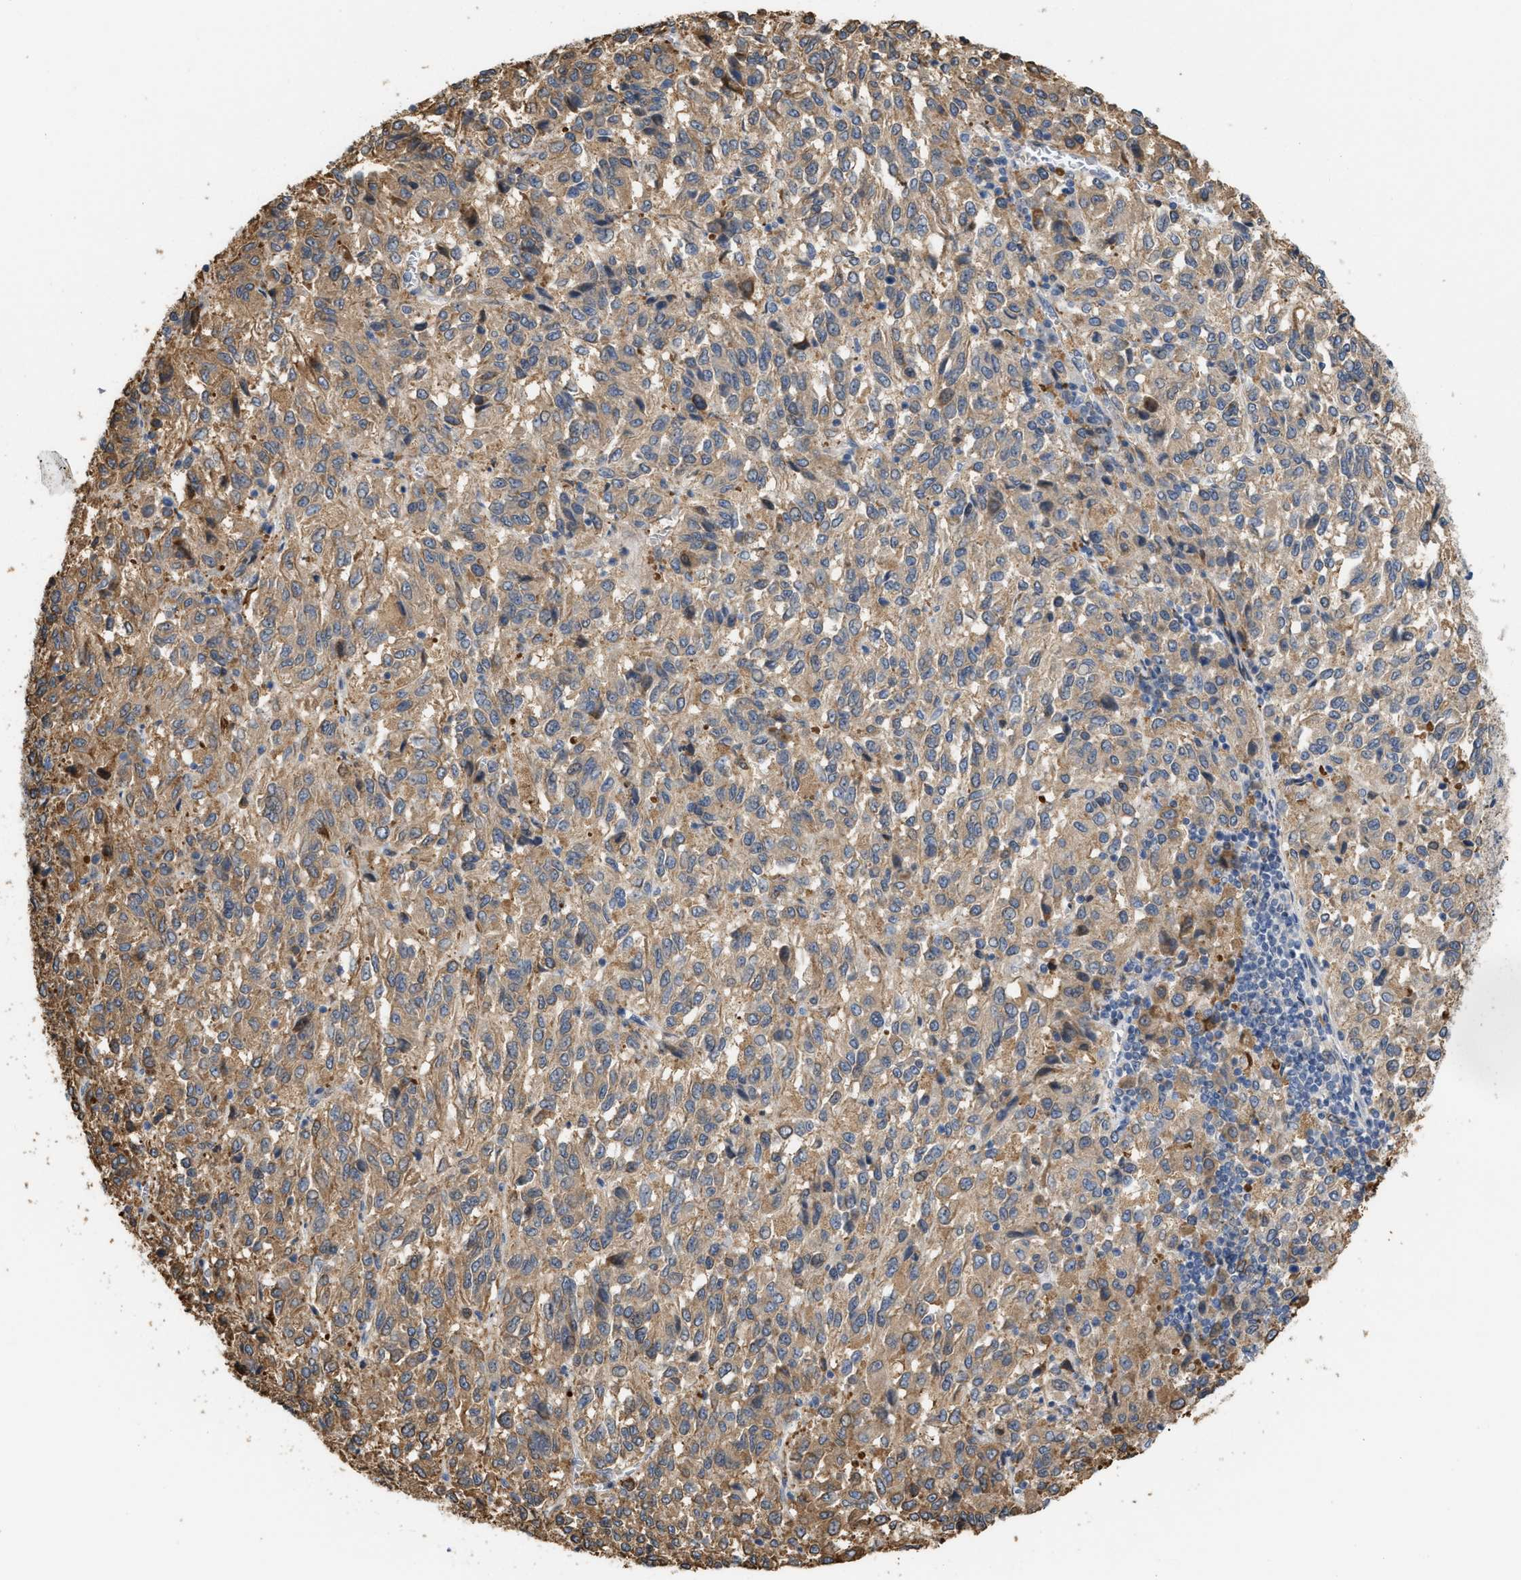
{"staining": {"intensity": "moderate", "quantity": ">75%", "location": "cytoplasmic/membranous"}, "tissue": "melanoma", "cell_type": "Tumor cells", "image_type": "cancer", "snomed": [{"axis": "morphology", "description": "Malignant melanoma, Metastatic site"}, {"axis": "topography", "description": "Lung"}], "caption": "Immunohistochemistry (DAB) staining of human melanoma demonstrates moderate cytoplasmic/membranous protein expression in approximately >75% of tumor cells. (brown staining indicates protein expression, while blue staining denotes nuclei).", "gene": "CSNK1A1", "patient": {"sex": "male", "age": 64}}